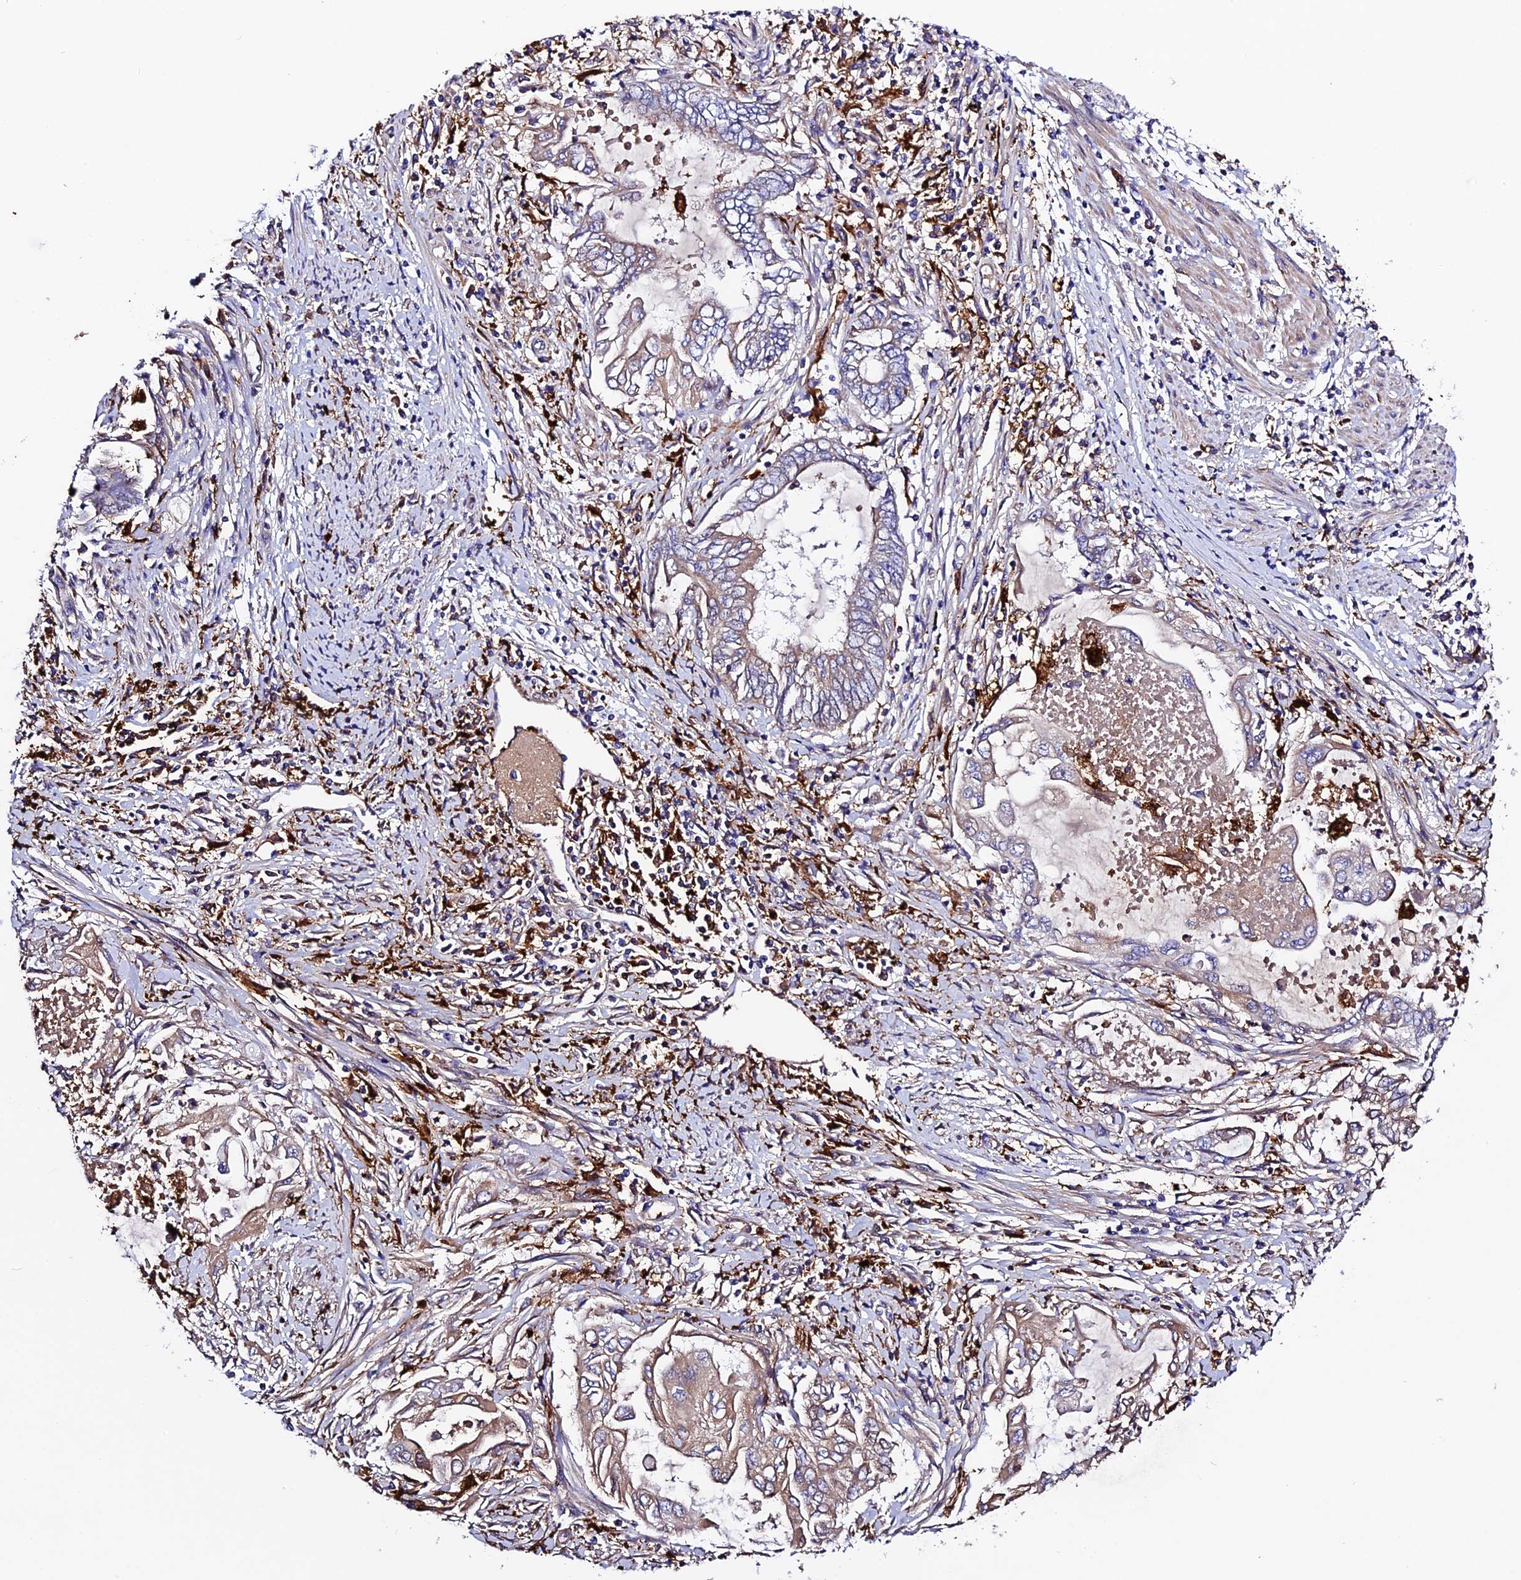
{"staining": {"intensity": "weak", "quantity": "<25%", "location": "cytoplasmic/membranous"}, "tissue": "endometrial cancer", "cell_type": "Tumor cells", "image_type": "cancer", "snomed": [{"axis": "morphology", "description": "Adenocarcinoma, NOS"}, {"axis": "topography", "description": "Uterus"}, {"axis": "topography", "description": "Endometrium"}], "caption": "Micrograph shows no protein staining in tumor cells of endometrial adenocarcinoma tissue.", "gene": "CILP2", "patient": {"sex": "female", "age": 70}}